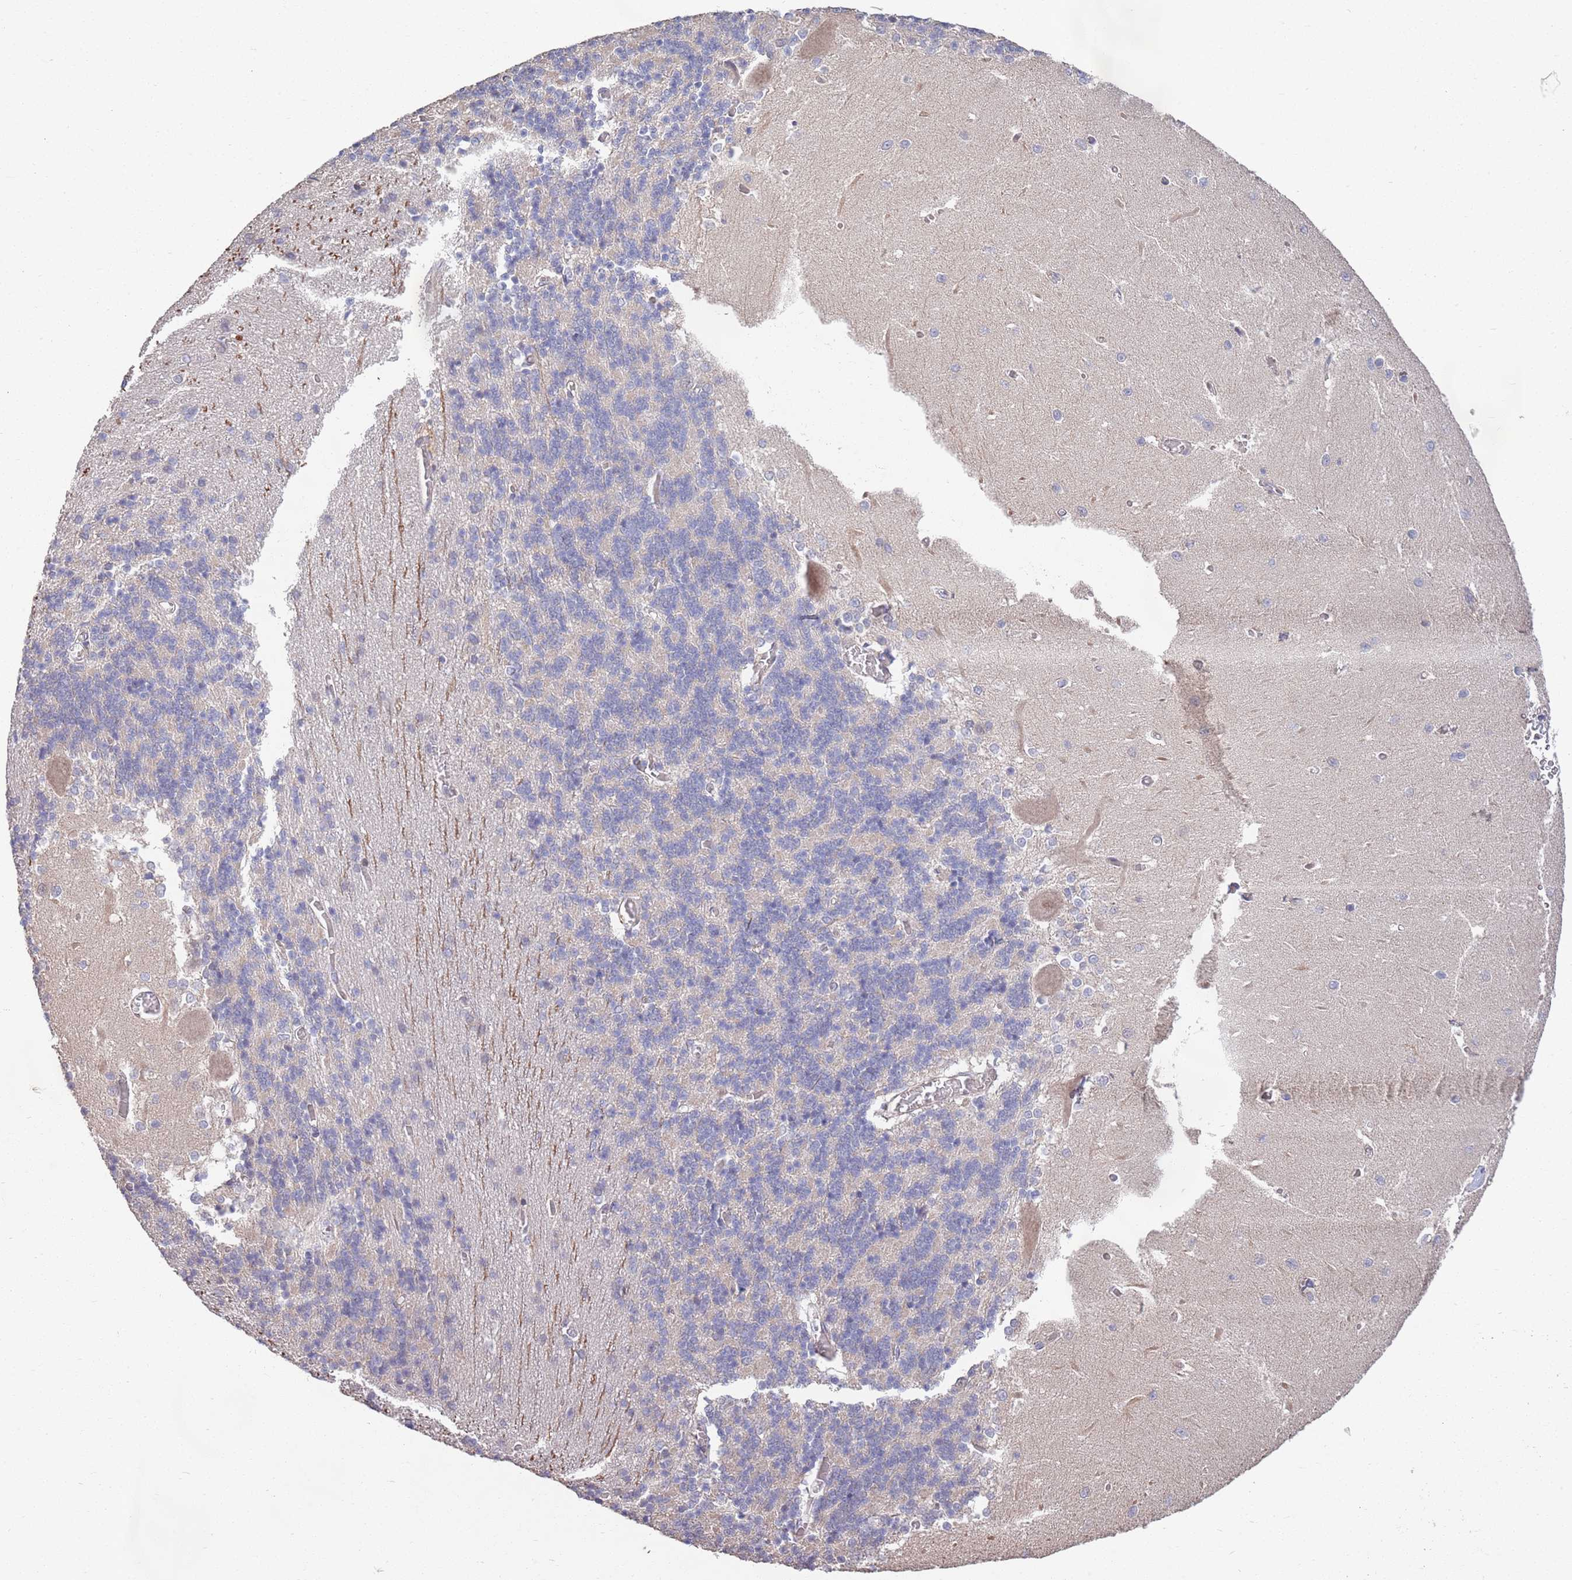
{"staining": {"intensity": "negative", "quantity": "none", "location": "none"}, "tissue": "cerebellum", "cell_type": "Cells in granular layer", "image_type": "normal", "snomed": [{"axis": "morphology", "description": "Normal tissue, NOS"}, {"axis": "topography", "description": "Cerebellum"}], "caption": "Cells in granular layer are negative for protein expression in benign human cerebellum. The staining is performed using DAB brown chromogen with nuclei counter-stained in using hematoxylin.", "gene": "MARVELD2", "patient": {"sex": "male", "age": 37}}